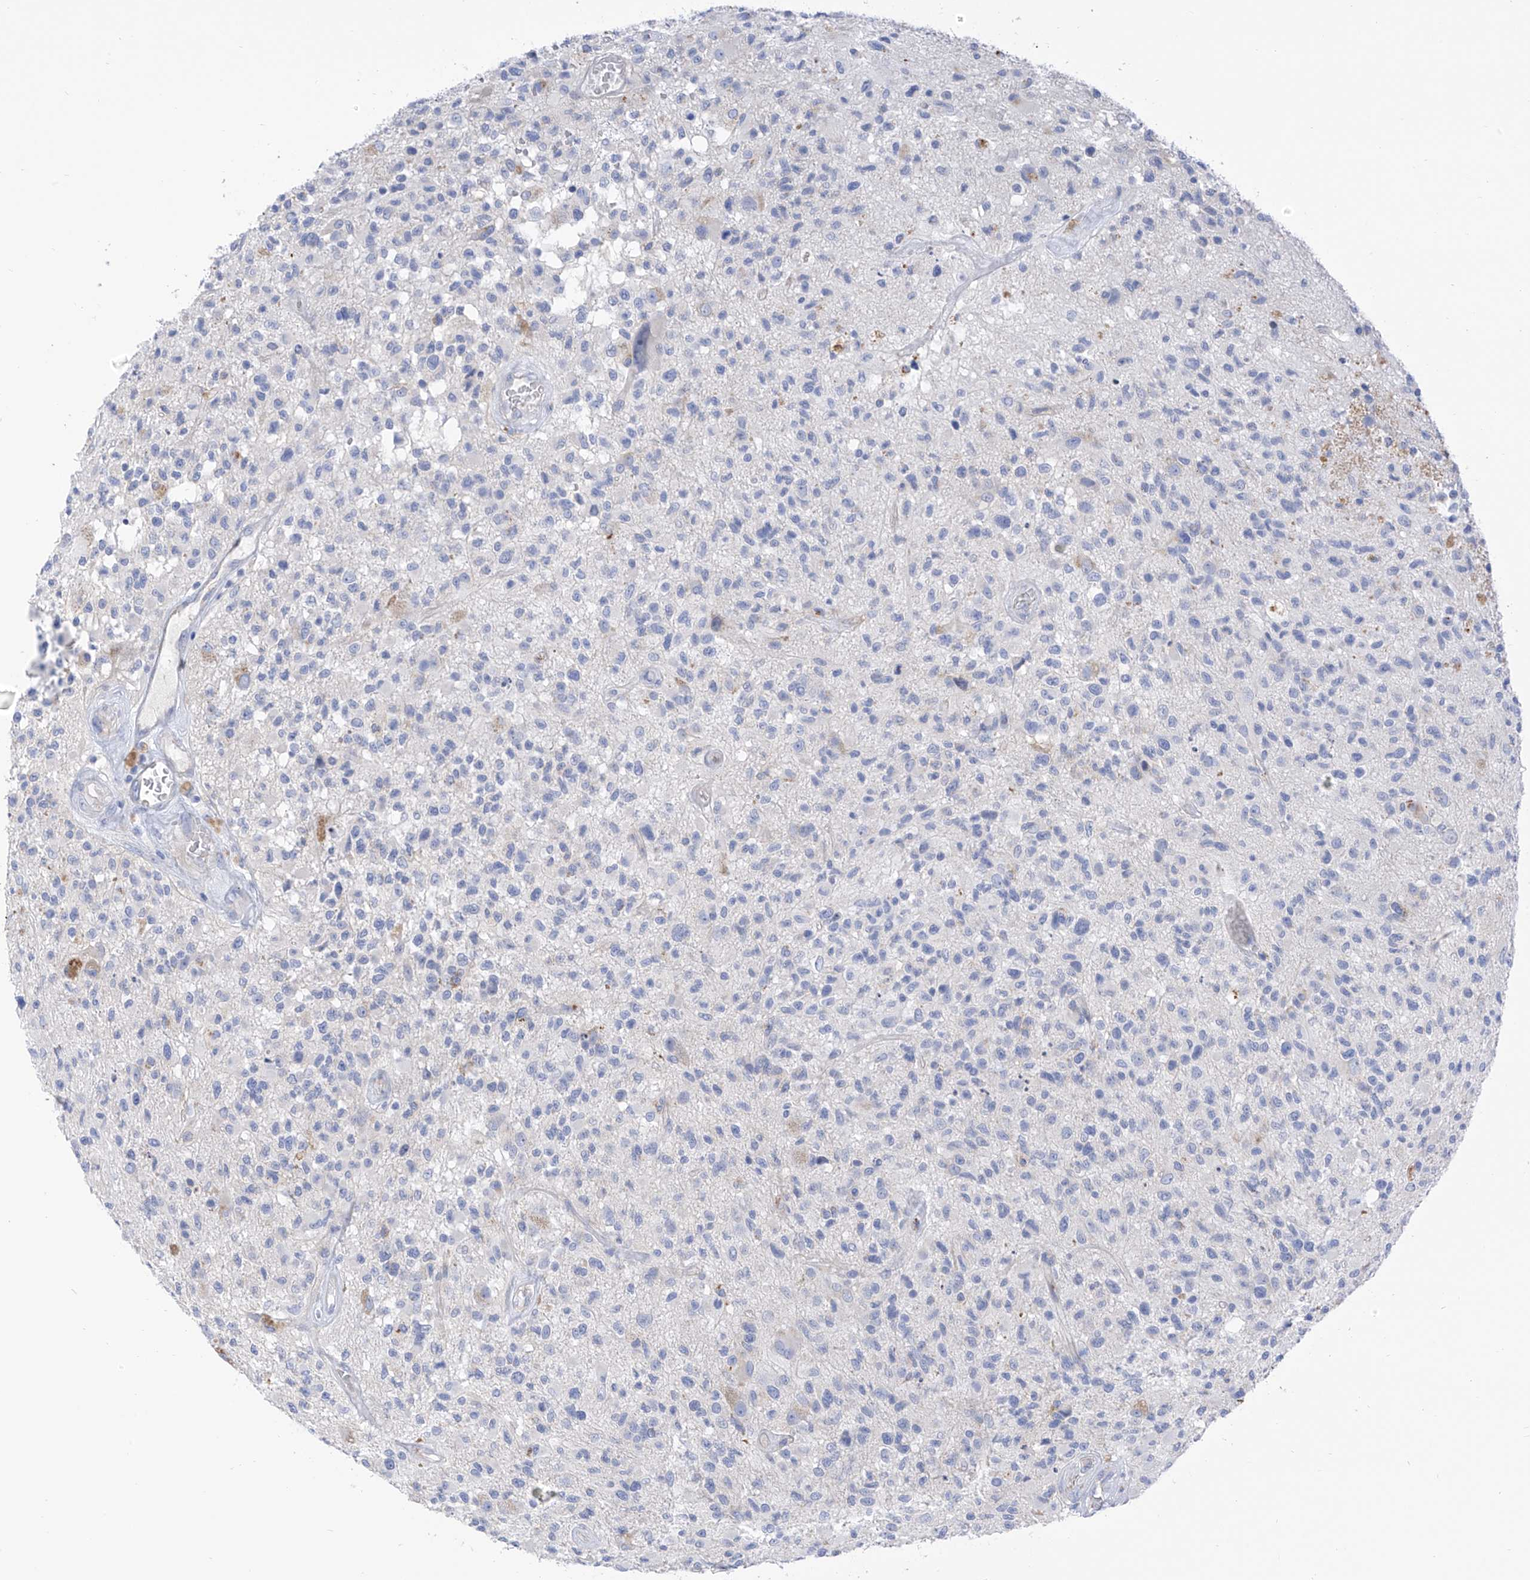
{"staining": {"intensity": "negative", "quantity": "none", "location": "none"}, "tissue": "glioma", "cell_type": "Tumor cells", "image_type": "cancer", "snomed": [{"axis": "morphology", "description": "Glioma, malignant, High grade"}, {"axis": "morphology", "description": "Glioblastoma, NOS"}, {"axis": "topography", "description": "Brain"}], "caption": "Immunohistochemical staining of glioma shows no significant expression in tumor cells.", "gene": "ITGA9", "patient": {"sex": "male", "age": 60}}